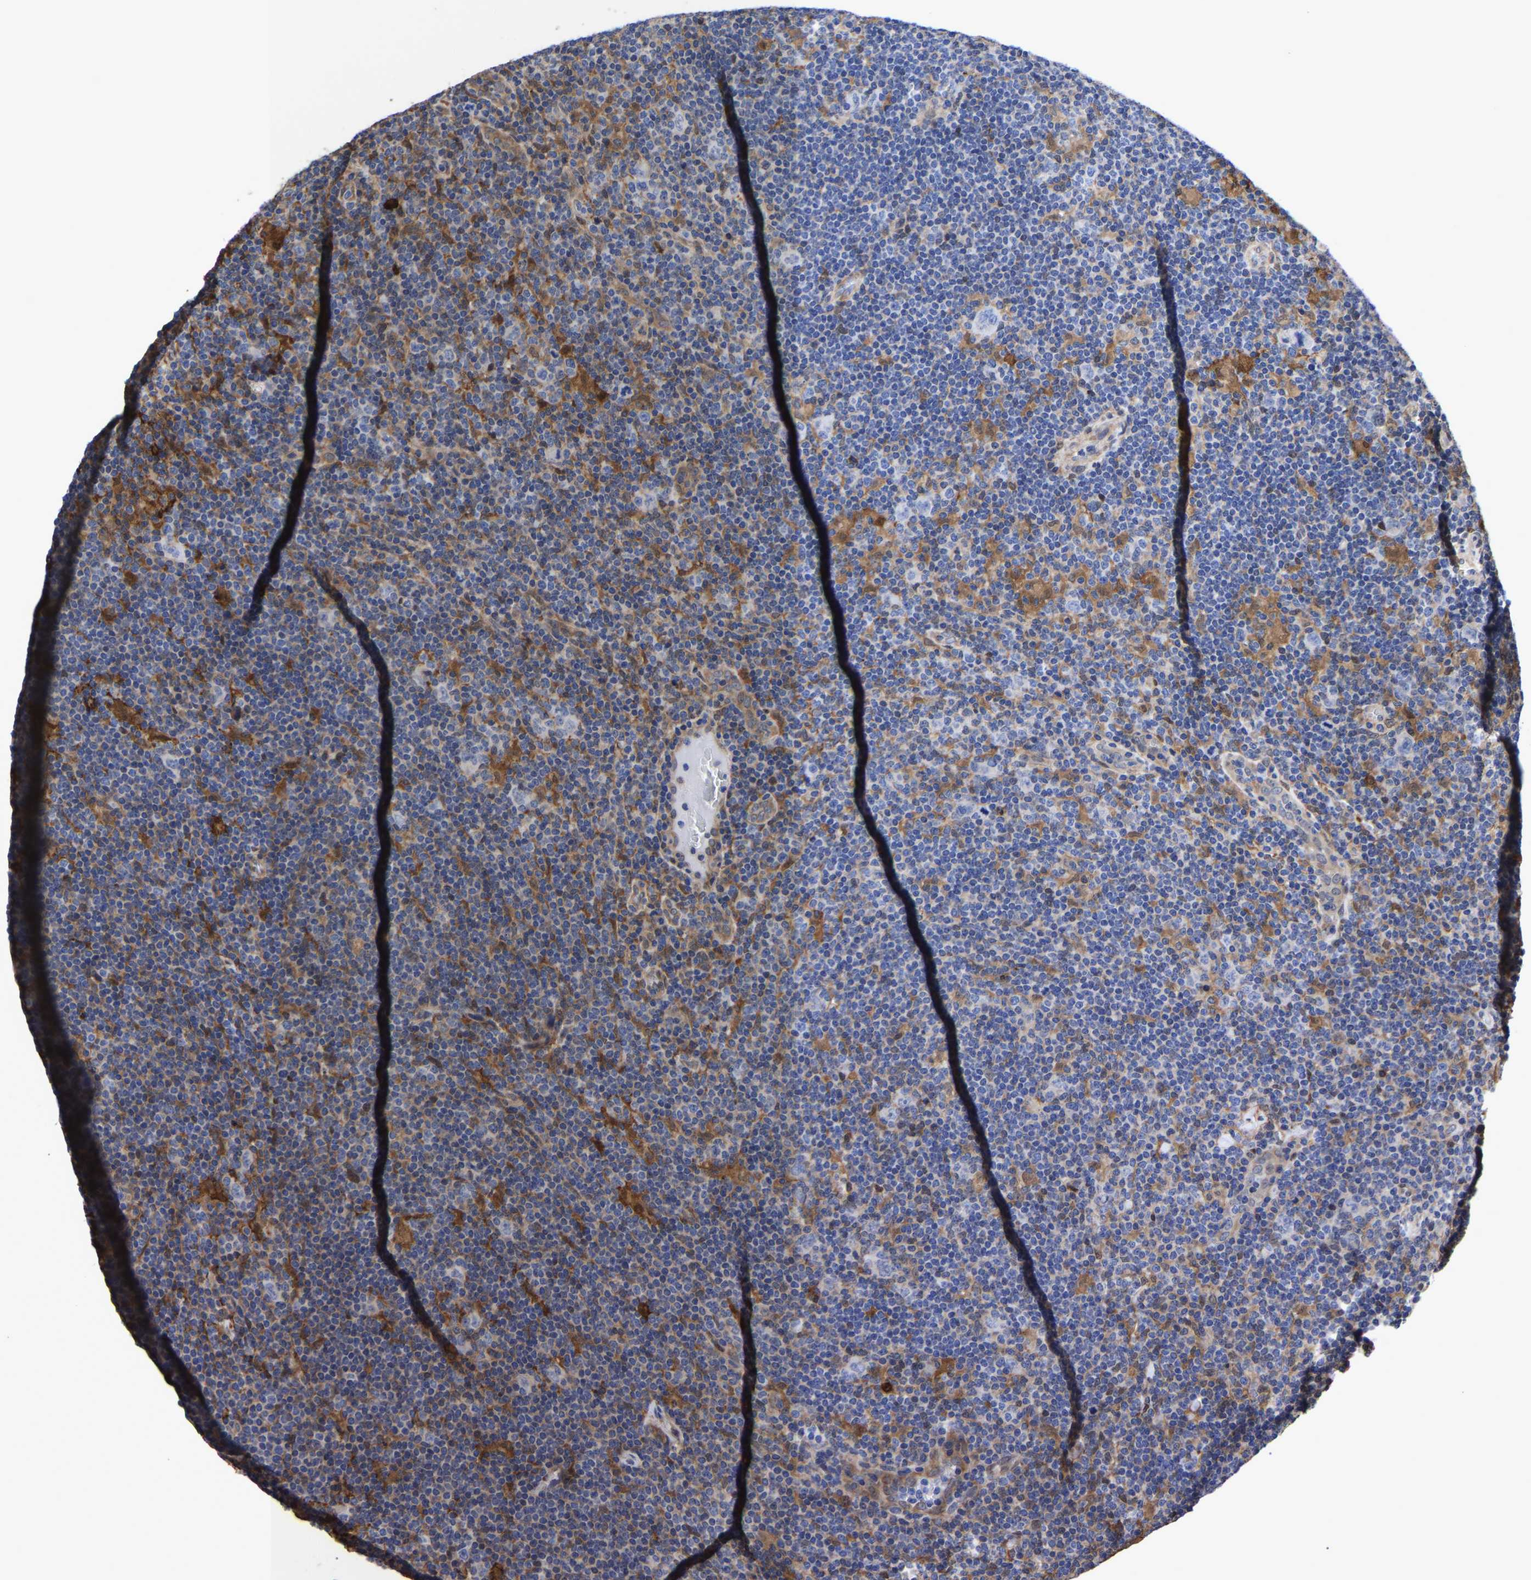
{"staining": {"intensity": "negative", "quantity": "none", "location": "none"}, "tissue": "lymphoma", "cell_type": "Tumor cells", "image_type": "cancer", "snomed": [{"axis": "morphology", "description": "Hodgkin's disease, NOS"}, {"axis": "topography", "description": "Lymph node"}], "caption": "There is no significant expression in tumor cells of Hodgkin's disease. The staining was performed using DAB (3,3'-diaminobenzidine) to visualize the protein expression in brown, while the nuclei were stained in blue with hematoxylin (Magnification: 20x).", "gene": "LIF", "patient": {"sex": "female", "age": 57}}